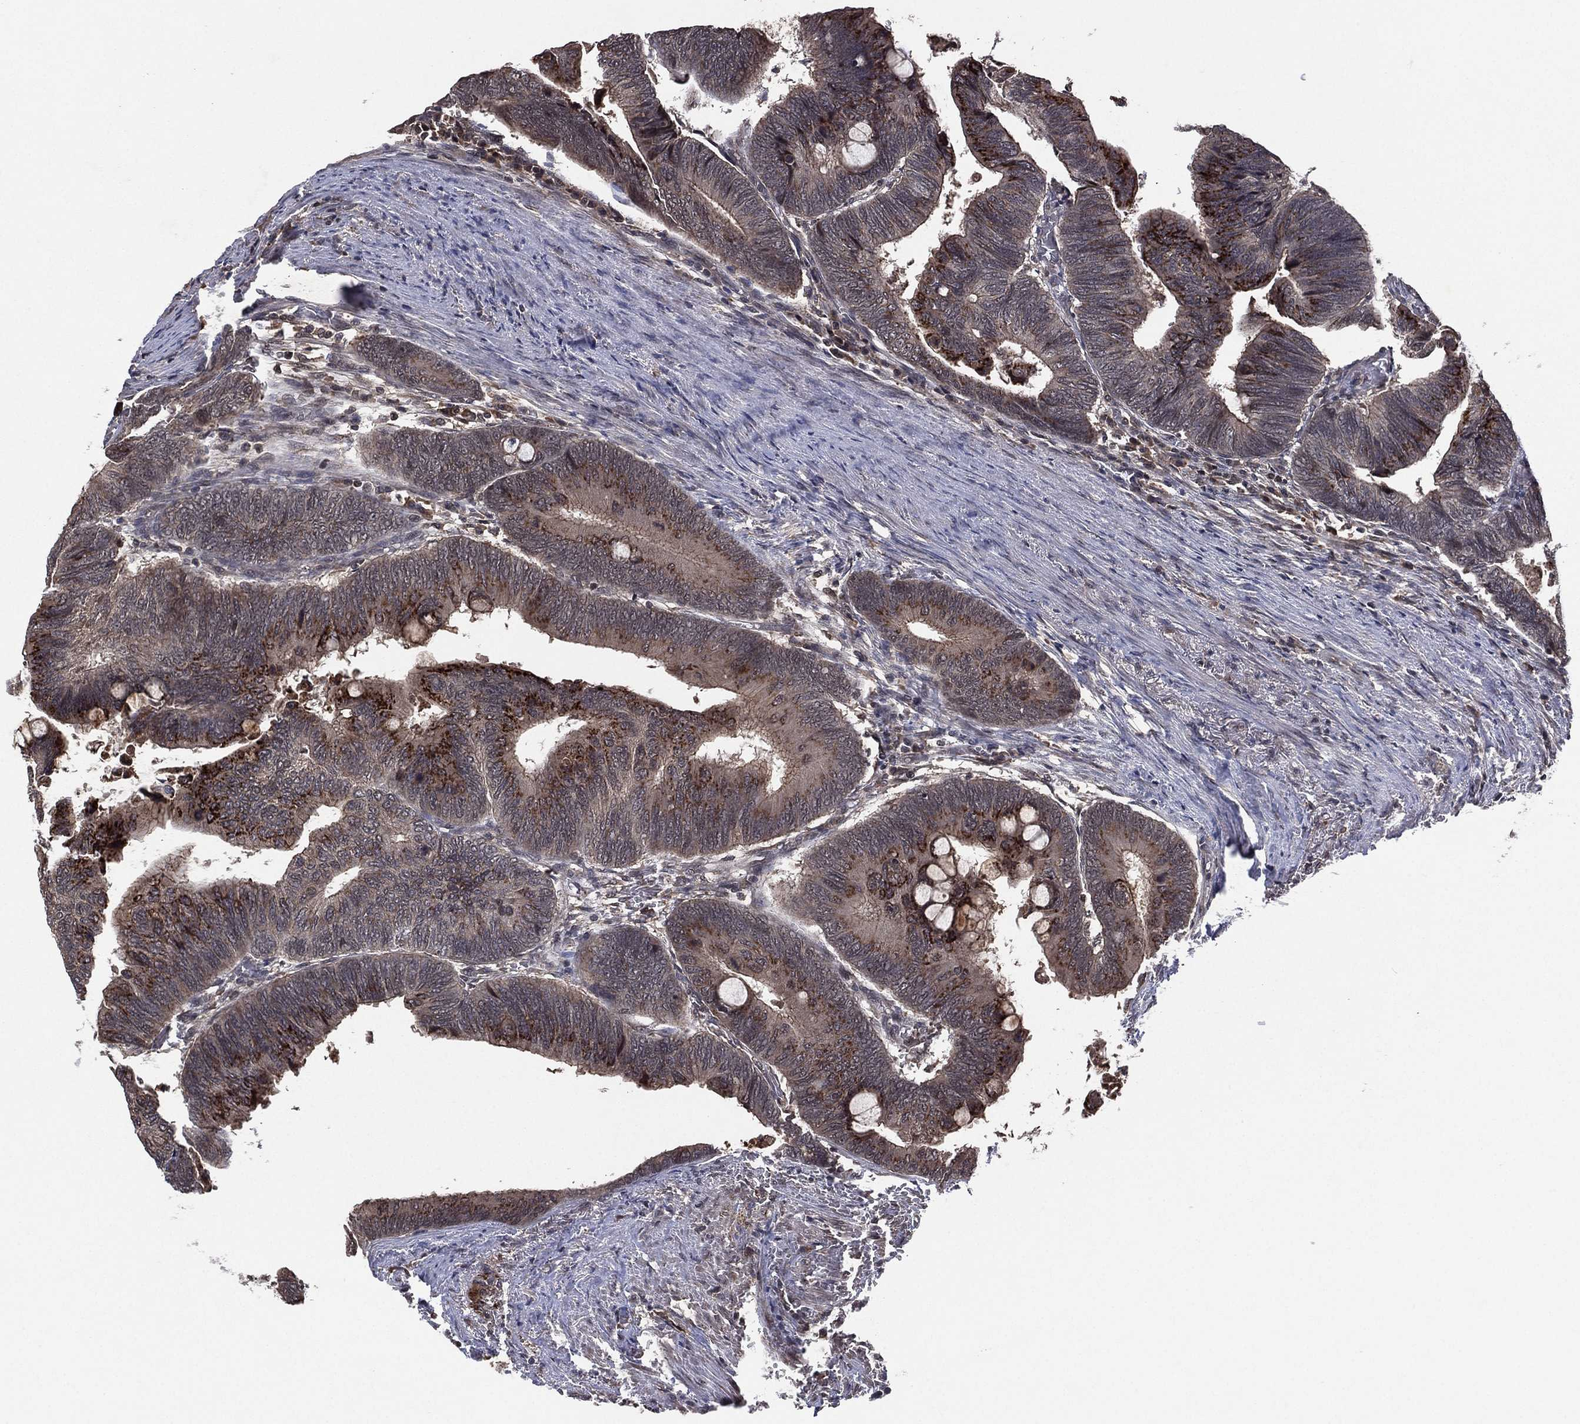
{"staining": {"intensity": "strong", "quantity": "<25%", "location": "cytoplasmic/membranous"}, "tissue": "colorectal cancer", "cell_type": "Tumor cells", "image_type": "cancer", "snomed": [{"axis": "morphology", "description": "Normal tissue, NOS"}, {"axis": "morphology", "description": "Adenocarcinoma, NOS"}, {"axis": "topography", "description": "Rectum"}, {"axis": "topography", "description": "Peripheral nerve tissue"}], "caption": "A medium amount of strong cytoplasmic/membranous staining is seen in about <25% of tumor cells in colorectal cancer tissue.", "gene": "ATG4B", "patient": {"sex": "male", "age": 92}}